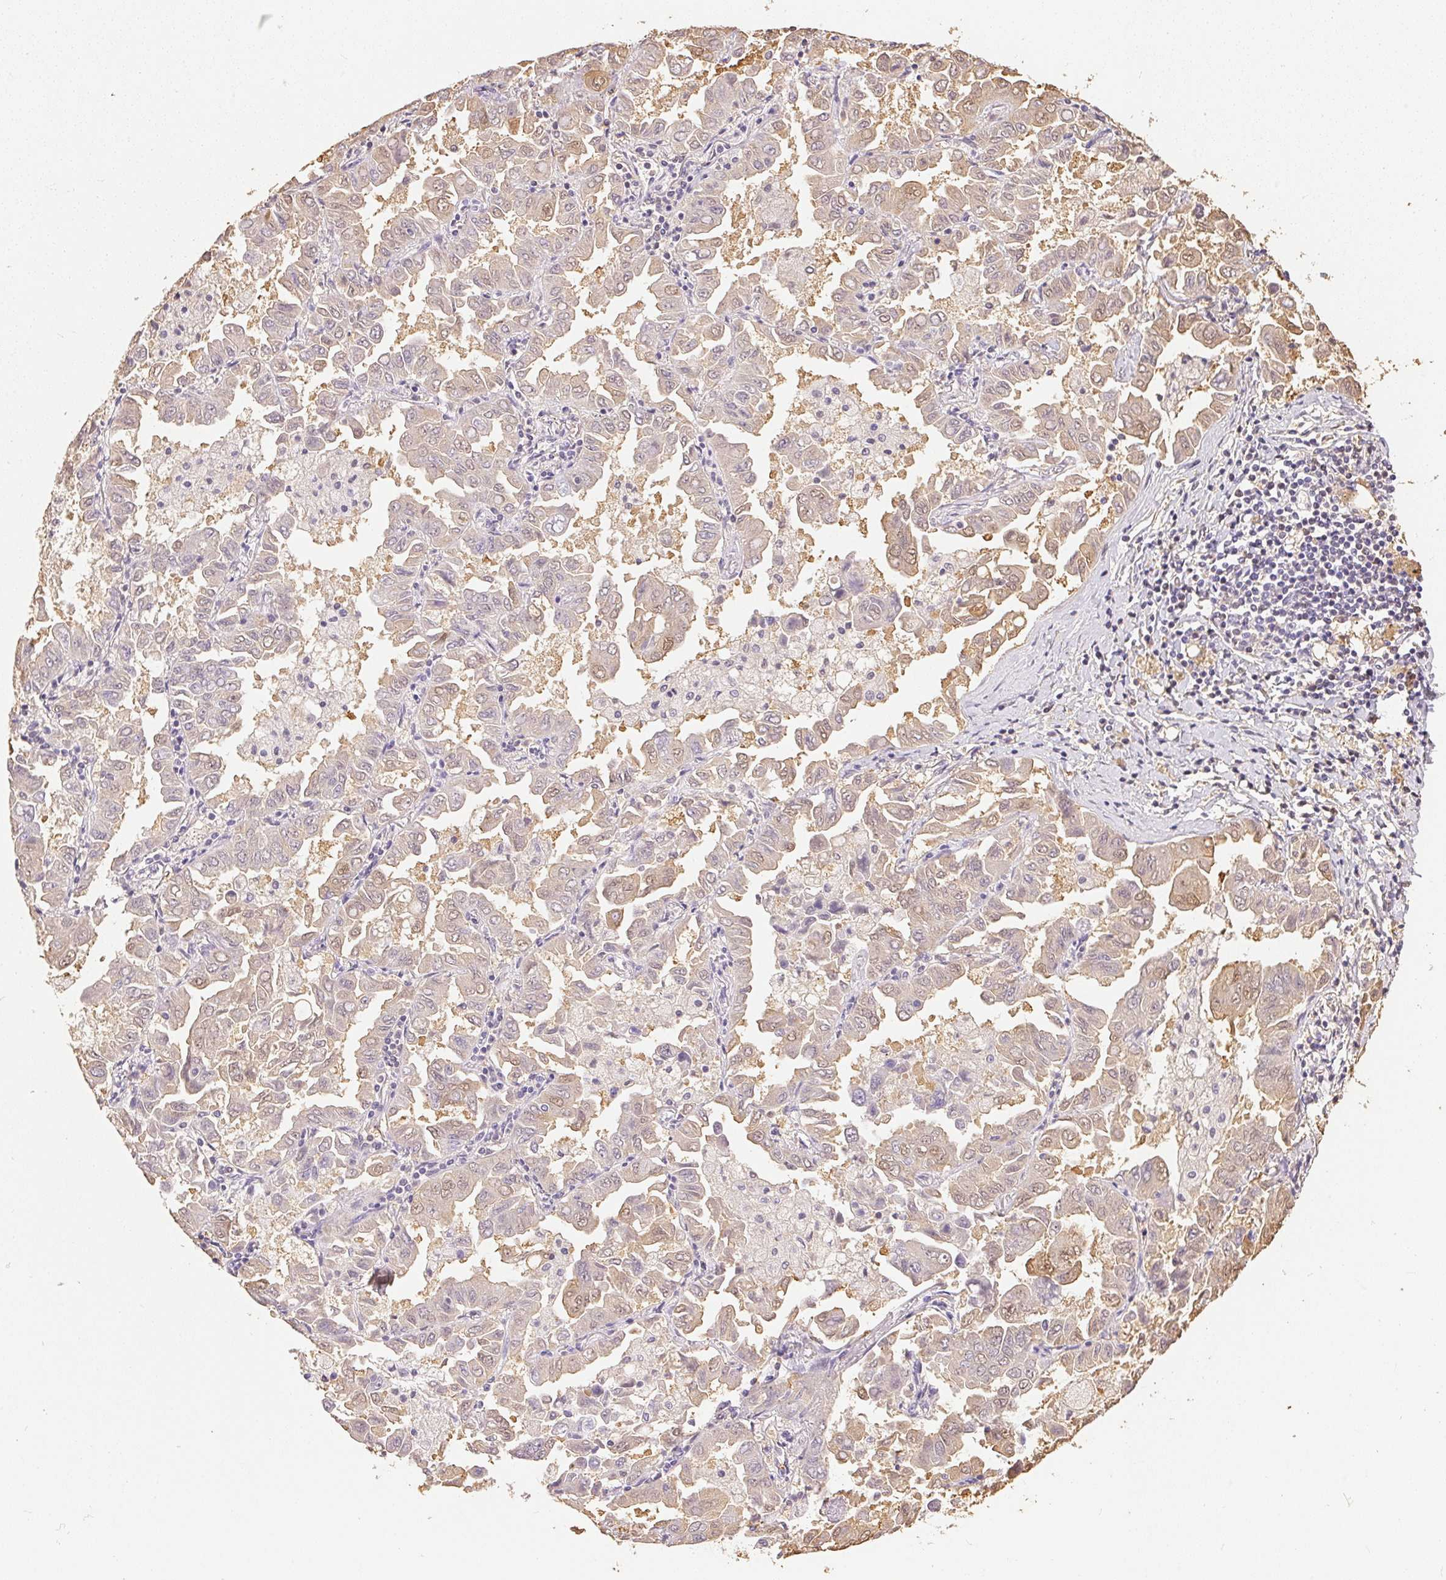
{"staining": {"intensity": "weak", "quantity": "<25%", "location": "cytoplasmic/membranous,nuclear"}, "tissue": "lung cancer", "cell_type": "Tumor cells", "image_type": "cancer", "snomed": [{"axis": "morphology", "description": "Adenocarcinoma, NOS"}, {"axis": "topography", "description": "Lung"}], "caption": "An IHC histopathology image of lung cancer is shown. There is no staining in tumor cells of lung cancer.", "gene": "S100A3", "patient": {"sex": "male", "age": 64}}